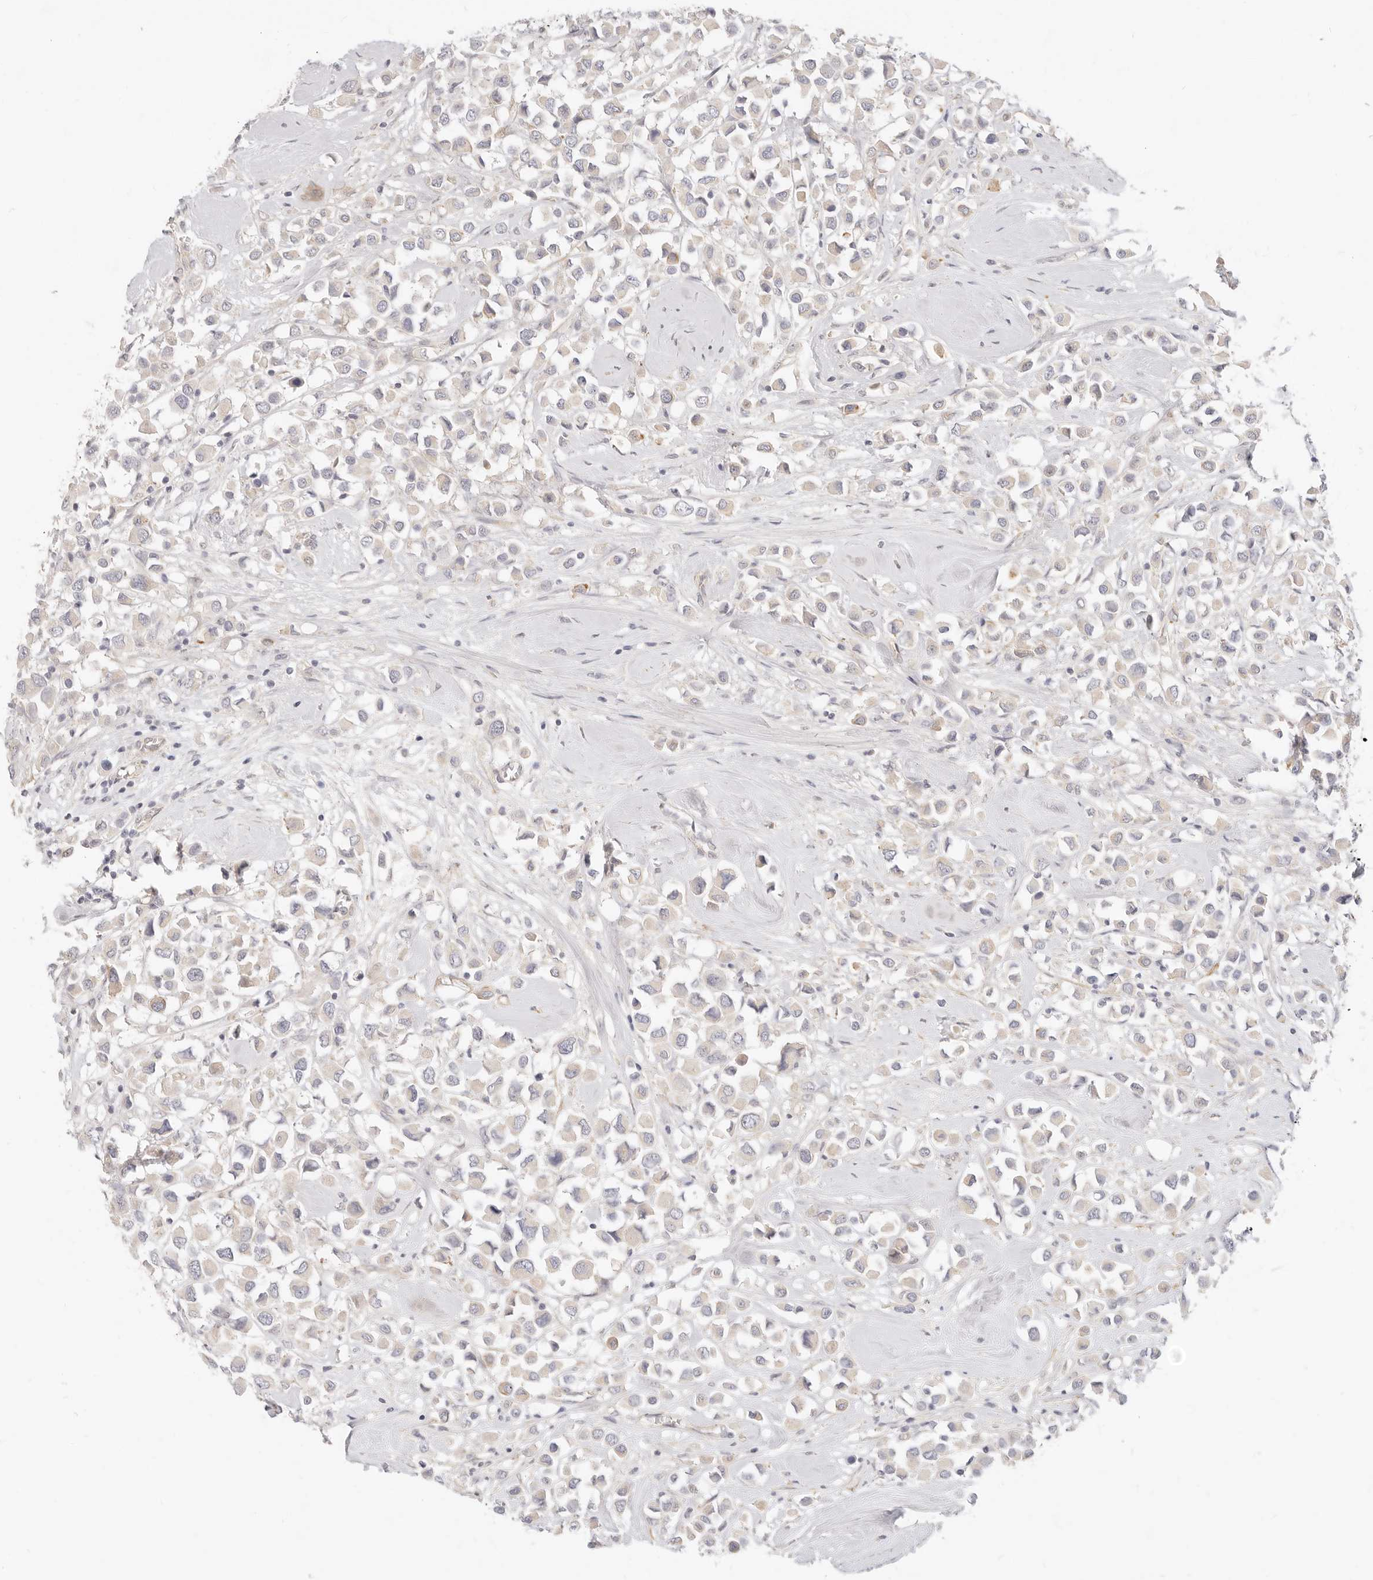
{"staining": {"intensity": "weak", "quantity": "<25%", "location": "cytoplasmic/membranous"}, "tissue": "breast cancer", "cell_type": "Tumor cells", "image_type": "cancer", "snomed": [{"axis": "morphology", "description": "Duct carcinoma"}, {"axis": "topography", "description": "Breast"}], "caption": "A photomicrograph of breast cancer (invasive ductal carcinoma) stained for a protein demonstrates no brown staining in tumor cells.", "gene": "UBXN10", "patient": {"sex": "female", "age": 61}}